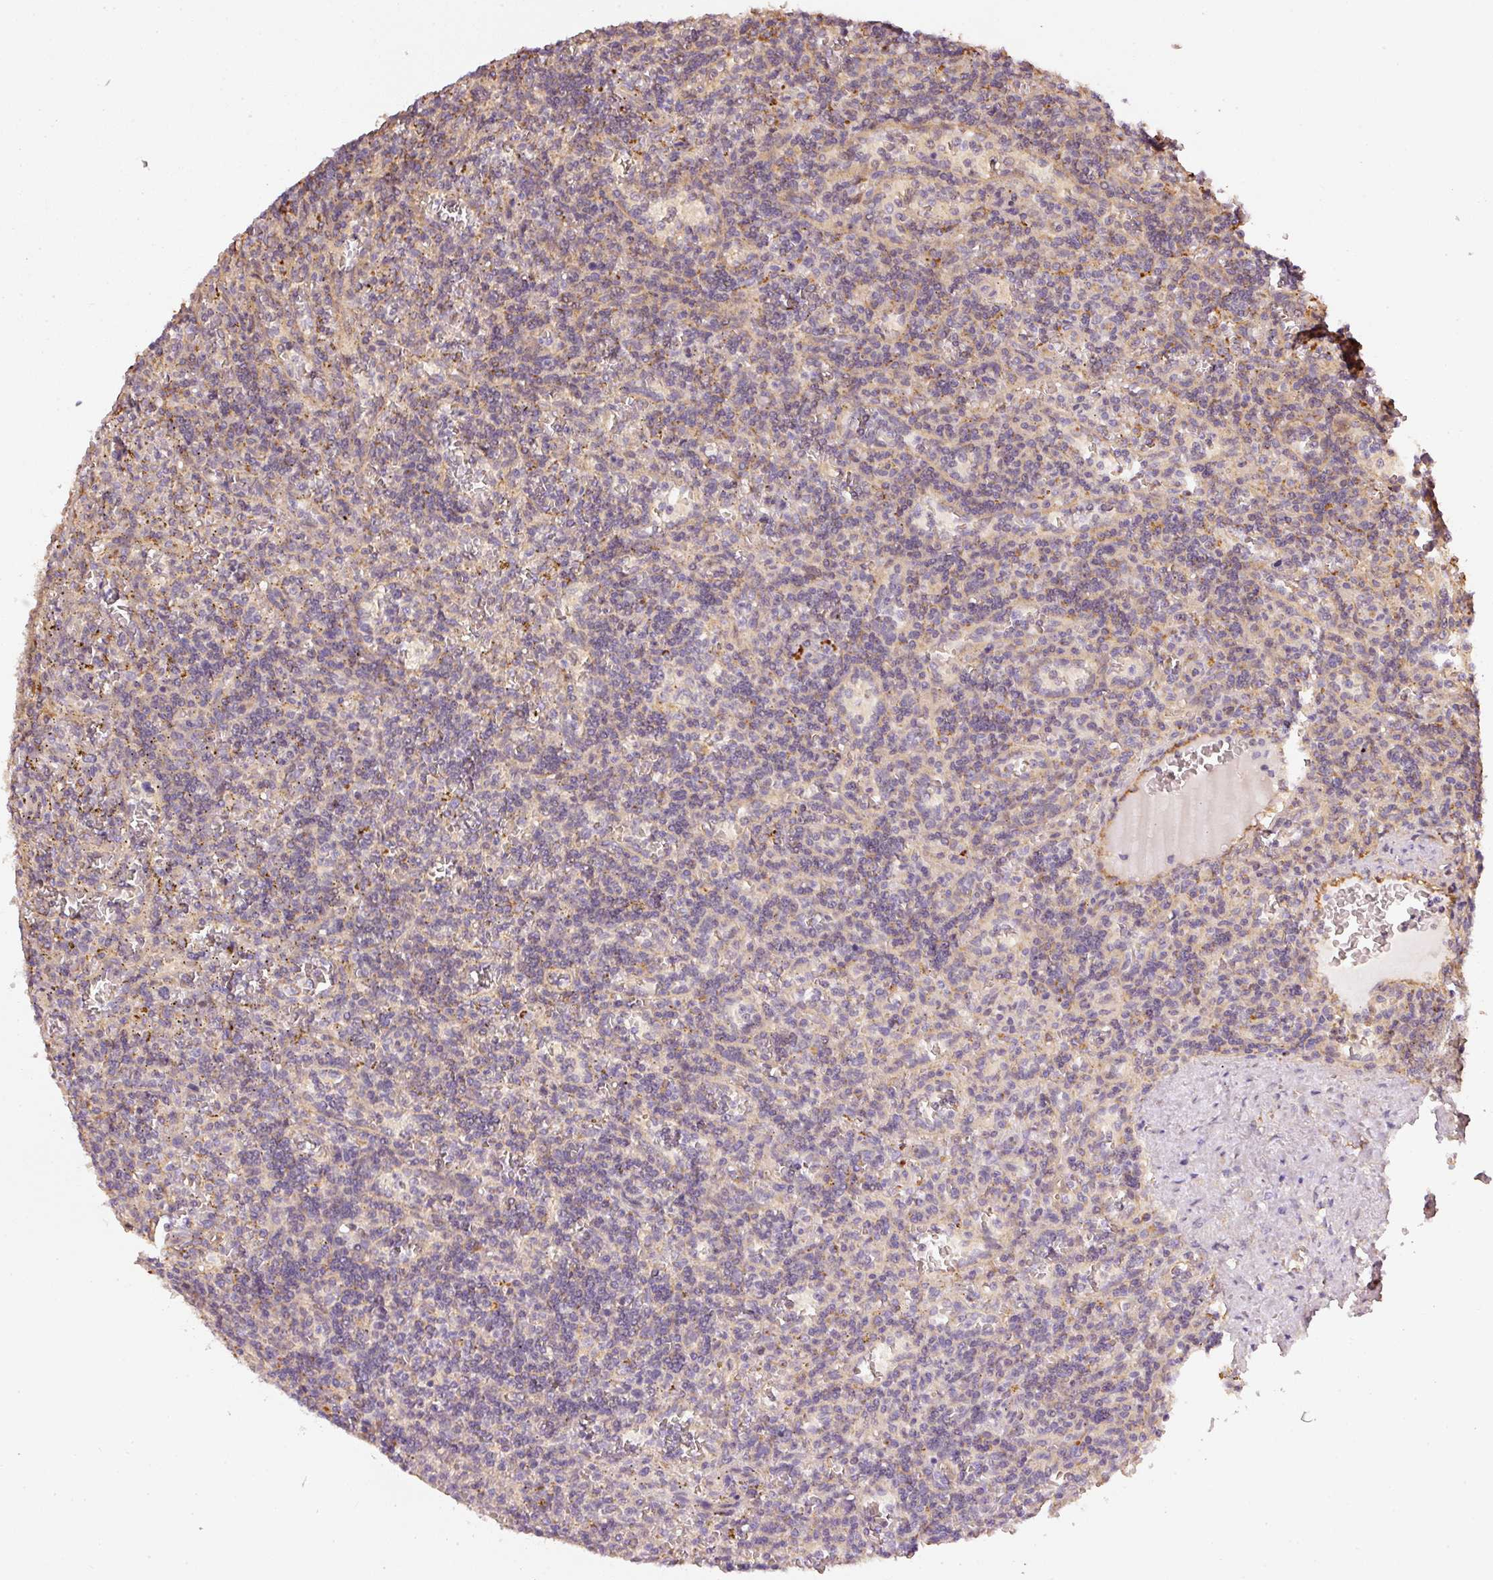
{"staining": {"intensity": "negative", "quantity": "none", "location": "none"}, "tissue": "lymphoma", "cell_type": "Tumor cells", "image_type": "cancer", "snomed": [{"axis": "morphology", "description": "Malignant lymphoma, non-Hodgkin's type, Low grade"}, {"axis": "topography", "description": "Spleen"}], "caption": "This photomicrograph is of lymphoma stained with IHC to label a protein in brown with the nuclei are counter-stained blue. There is no positivity in tumor cells.", "gene": "MTHFD1L", "patient": {"sex": "male", "age": 73}}